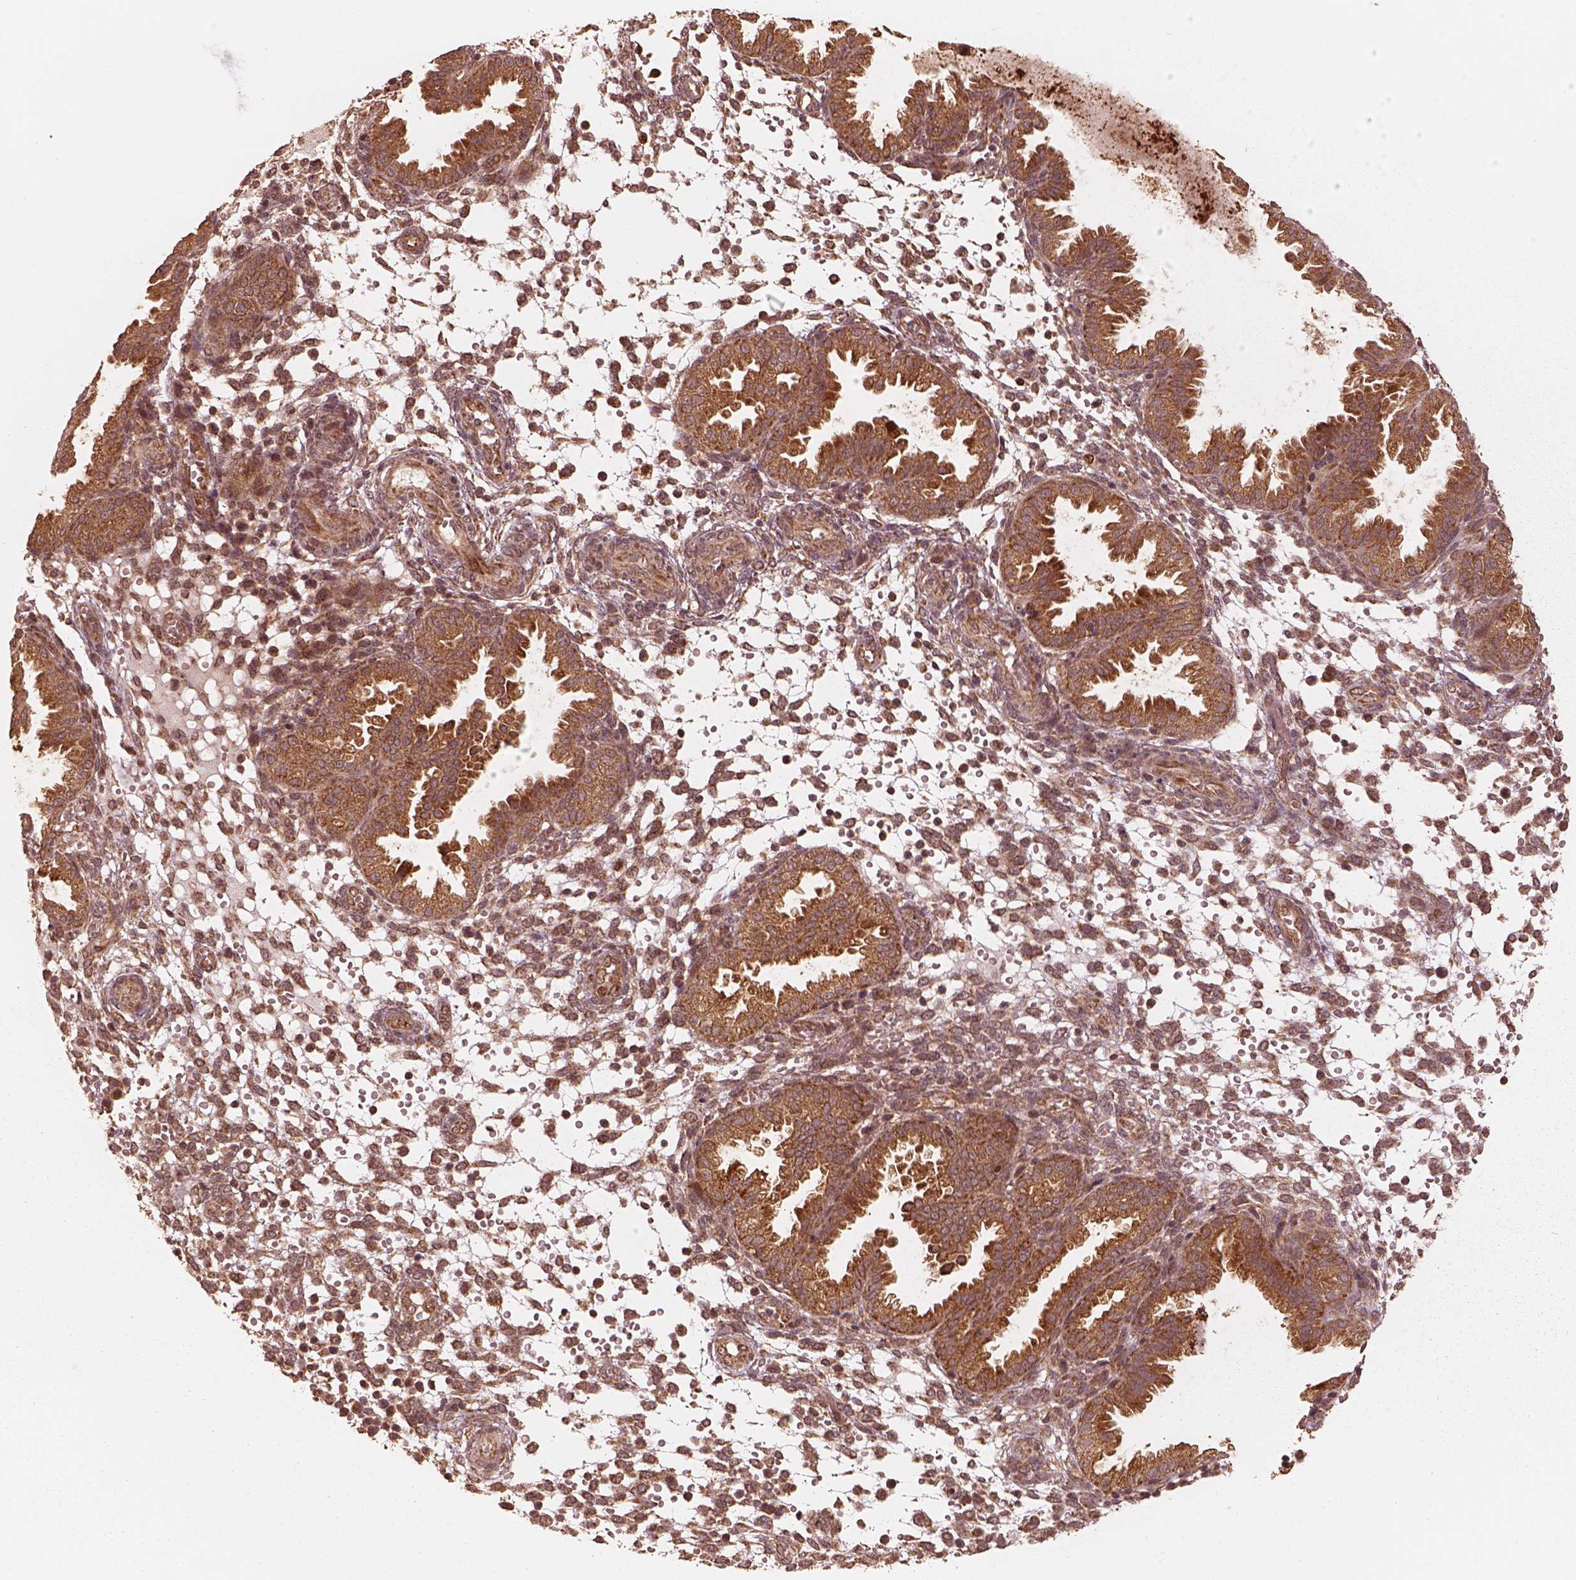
{"staining": {"intensity": "moderate", "quantity": ">75%", "location": "cytoplasmic/membranous"}, "tissue": "endometrium", "cell_type": "Cells in endometrial stroma", "image_type": "normal", "snomed": [{"axis": "morphology", "description": "Normal tissue, NOS"}, {"axis": "topography", "description": "Endometrium"}], "caption": "Immunohistochemistry of unremarkable human endometrium demonstrates medium levels of moderate cytoplasmic/membranous staining in approximately >75% of cells in endometrial stroma. (brown staining indicates protein expression, while blue staining denotes nuclei).", "gene": "DNAJC25", "patient": {"sex": "female", "age": 33}}